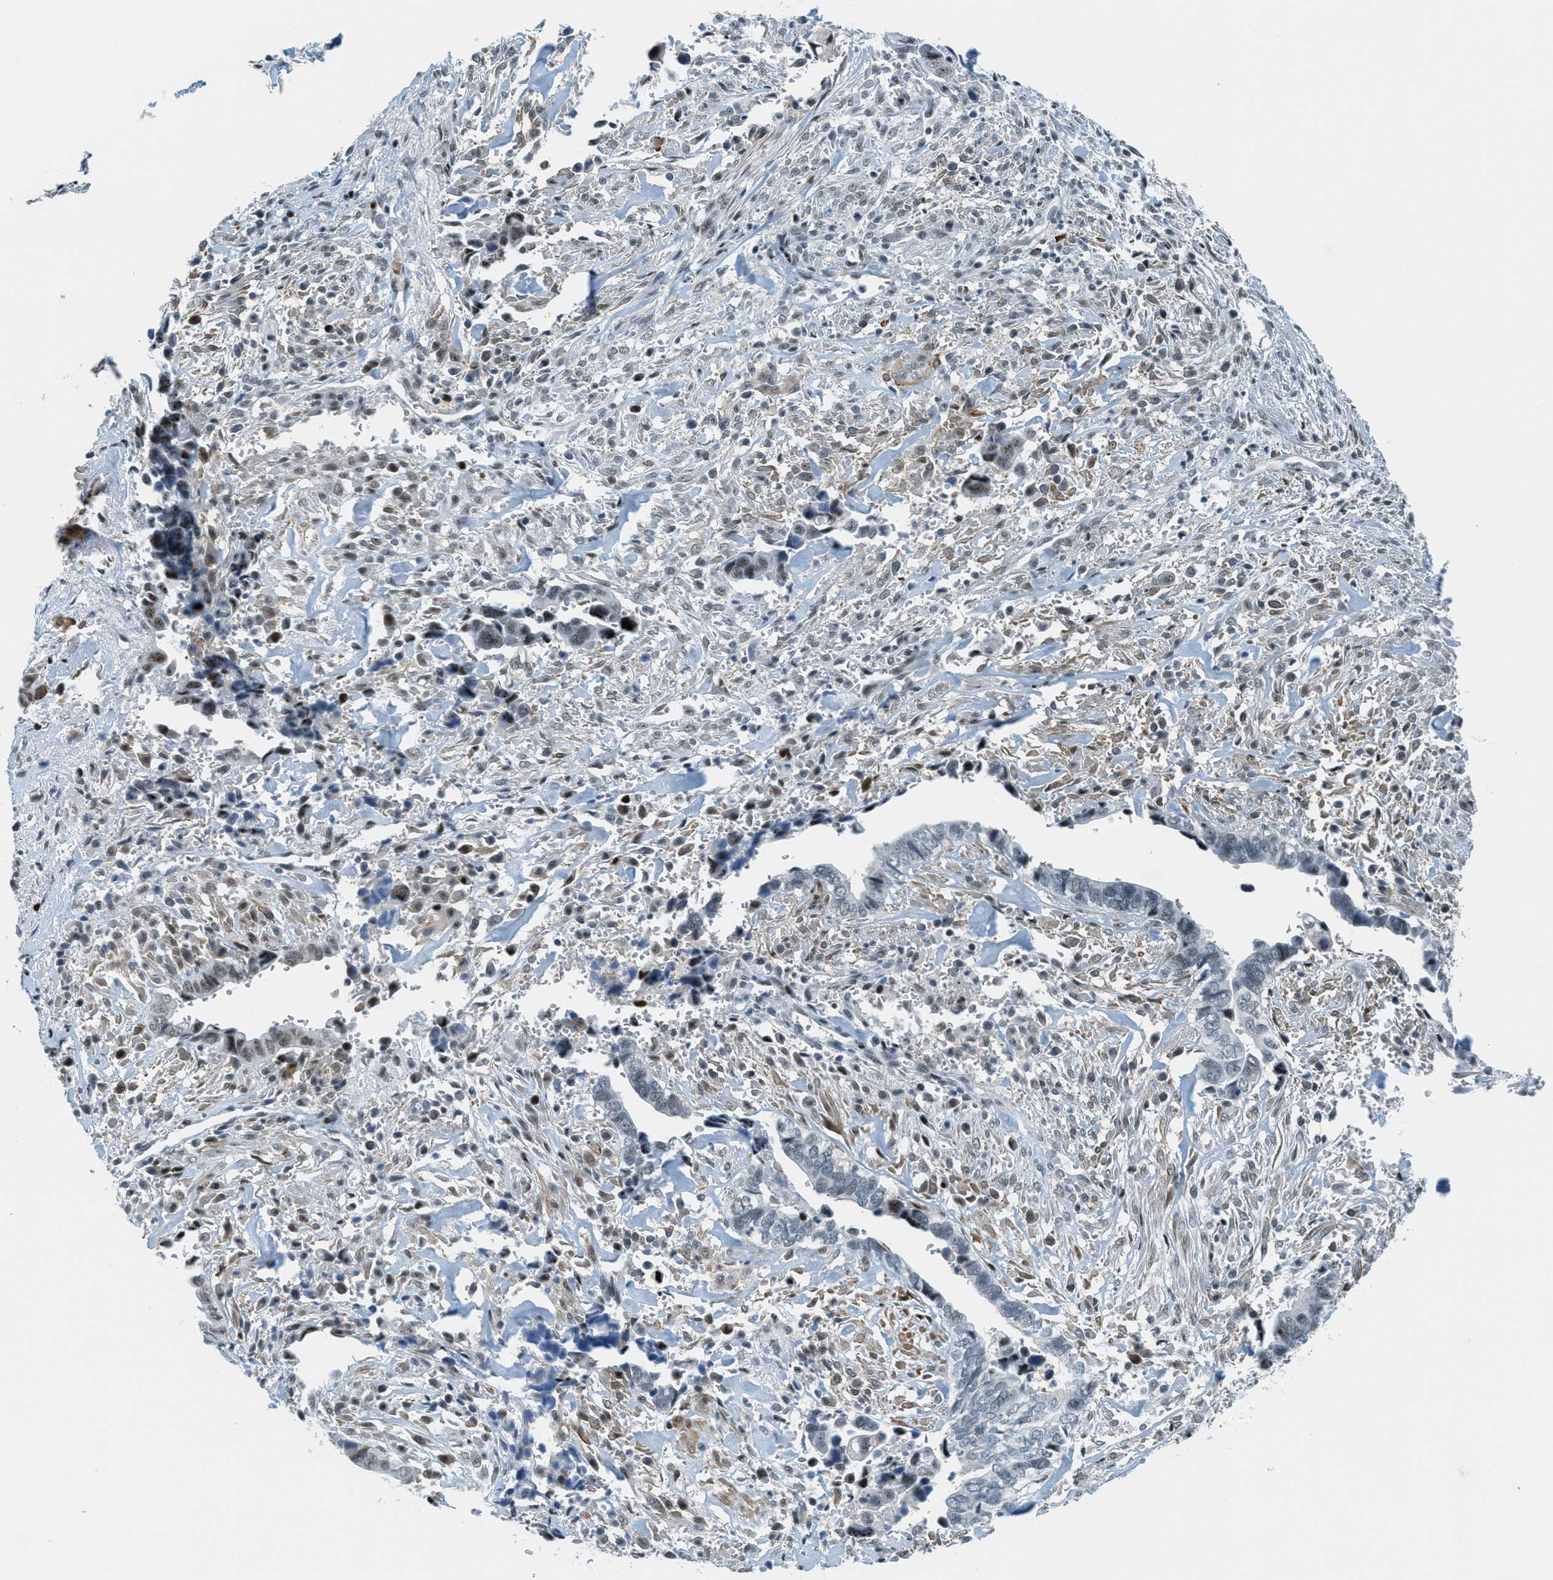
{"staining": {"intensity": "strong", "quantity": "<25%", "location": "nuclear"}, "tissue": "liver cancer", "cell_type": "Tumor cells", "image_type": "cancer", "snomed": [{"axis": "morphology", "description": "Cholangiocarcinoma"}, {"axis": "topography", "description": "Liver"}], "caption": "Strong nuclear positivity for a protein is present in about <25% of tumor cells of liver cancer using IHC.", "gene": "ZDHHC23", "patient": {"sex": "female", "age": 79}}